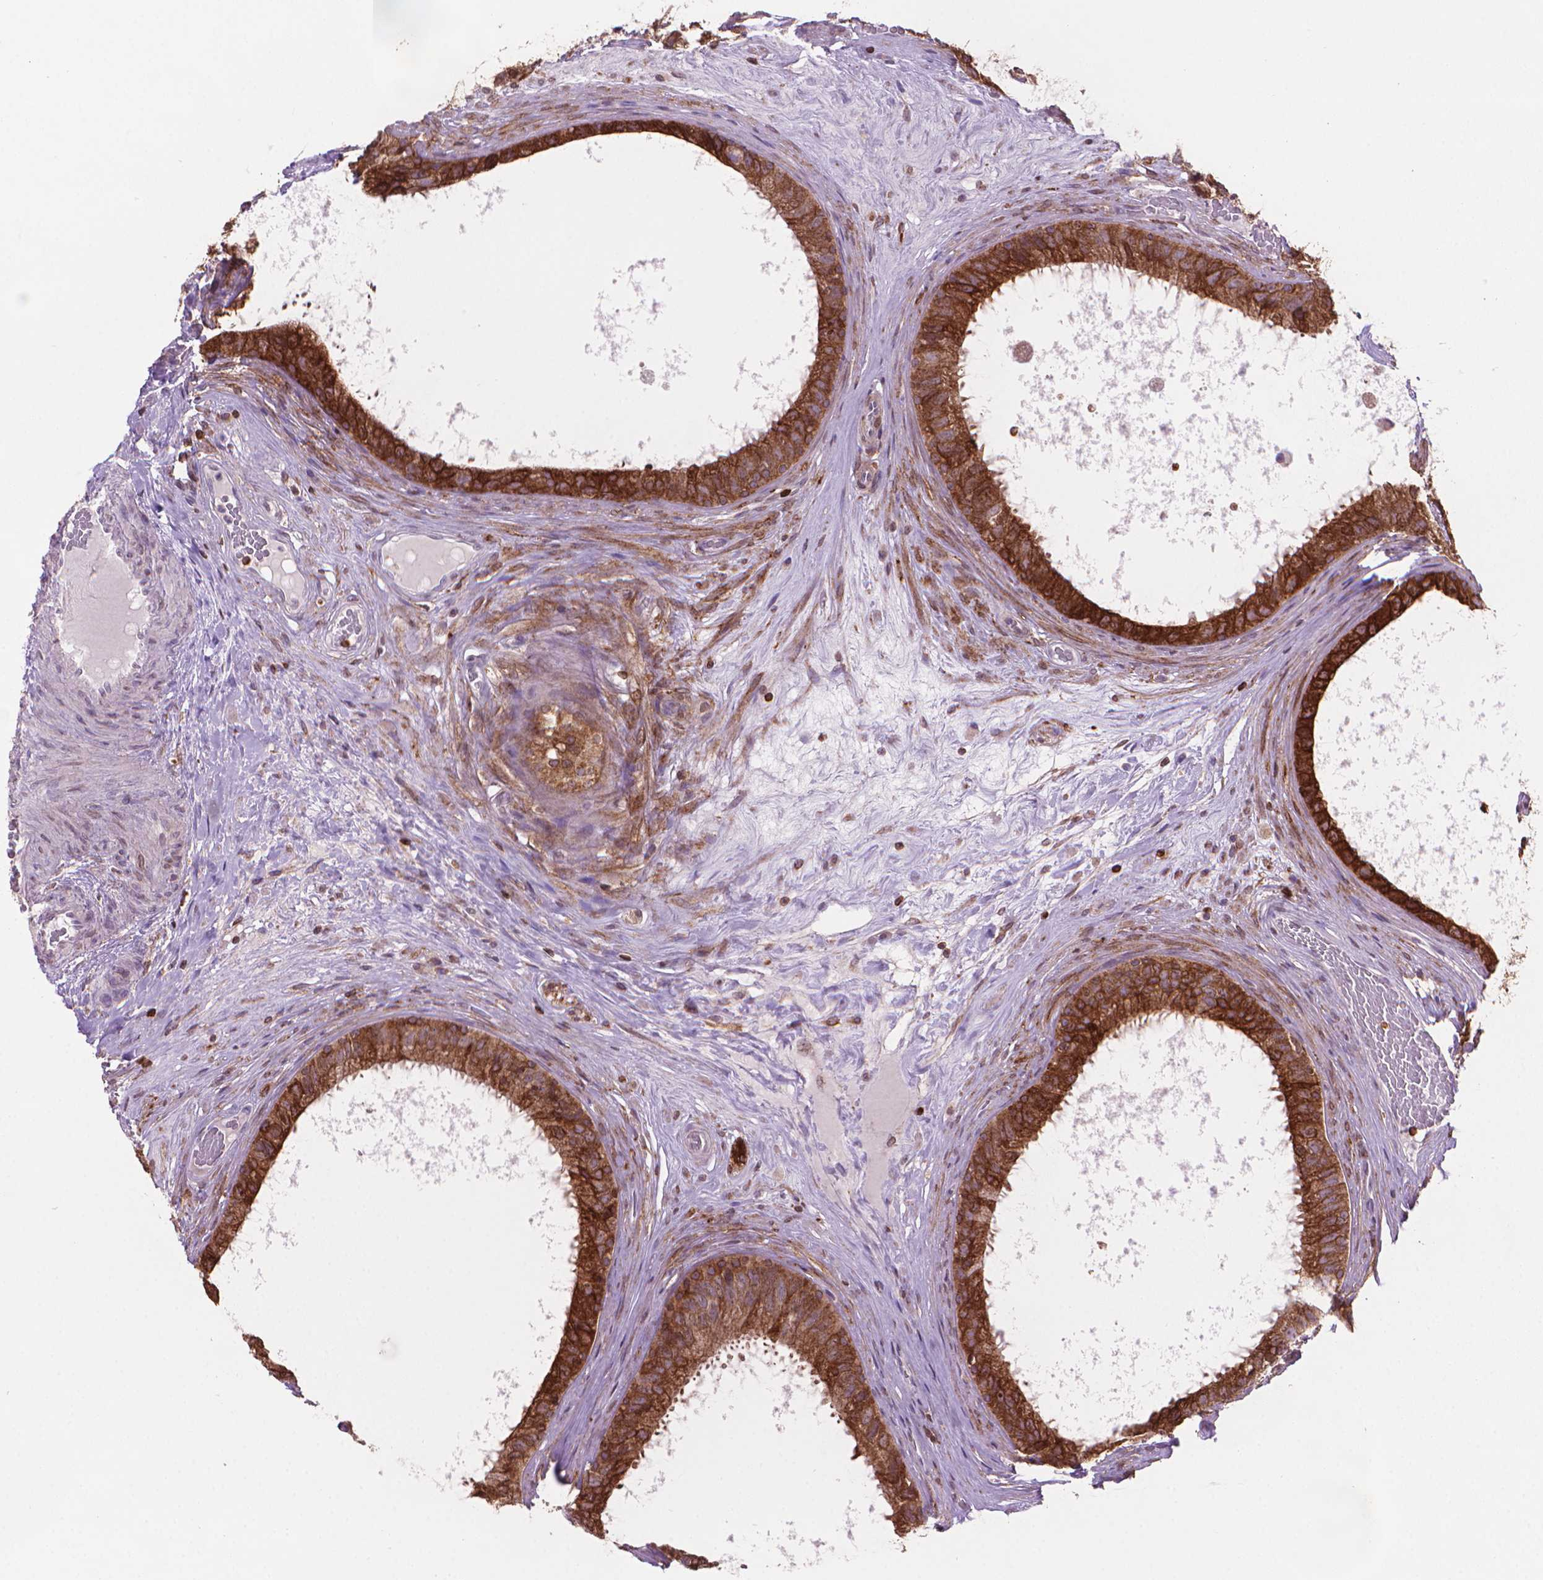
{"staining": {"intensity": "strong", "quantity": ">75%", "location": "cytoplasmic/membranous"}, "tissue": "epididymis", "cell_type": "Glandular cells", "image_type": "normal", "snomed": [{"axis": "morphology", "description": "Normal tissue, NOS"}, {"axis": "topography", "description": "Epididymis"}], "caption": "Epididymis stained with DAB (3,3'-diaminobenzidine) immunohistochemistry exhibits high levels of strong cytoplasmic/membranous positivity in about >75% of glandular cells.", "gene": "BCL2", "patient": {"sex": "male", "age": 59}}